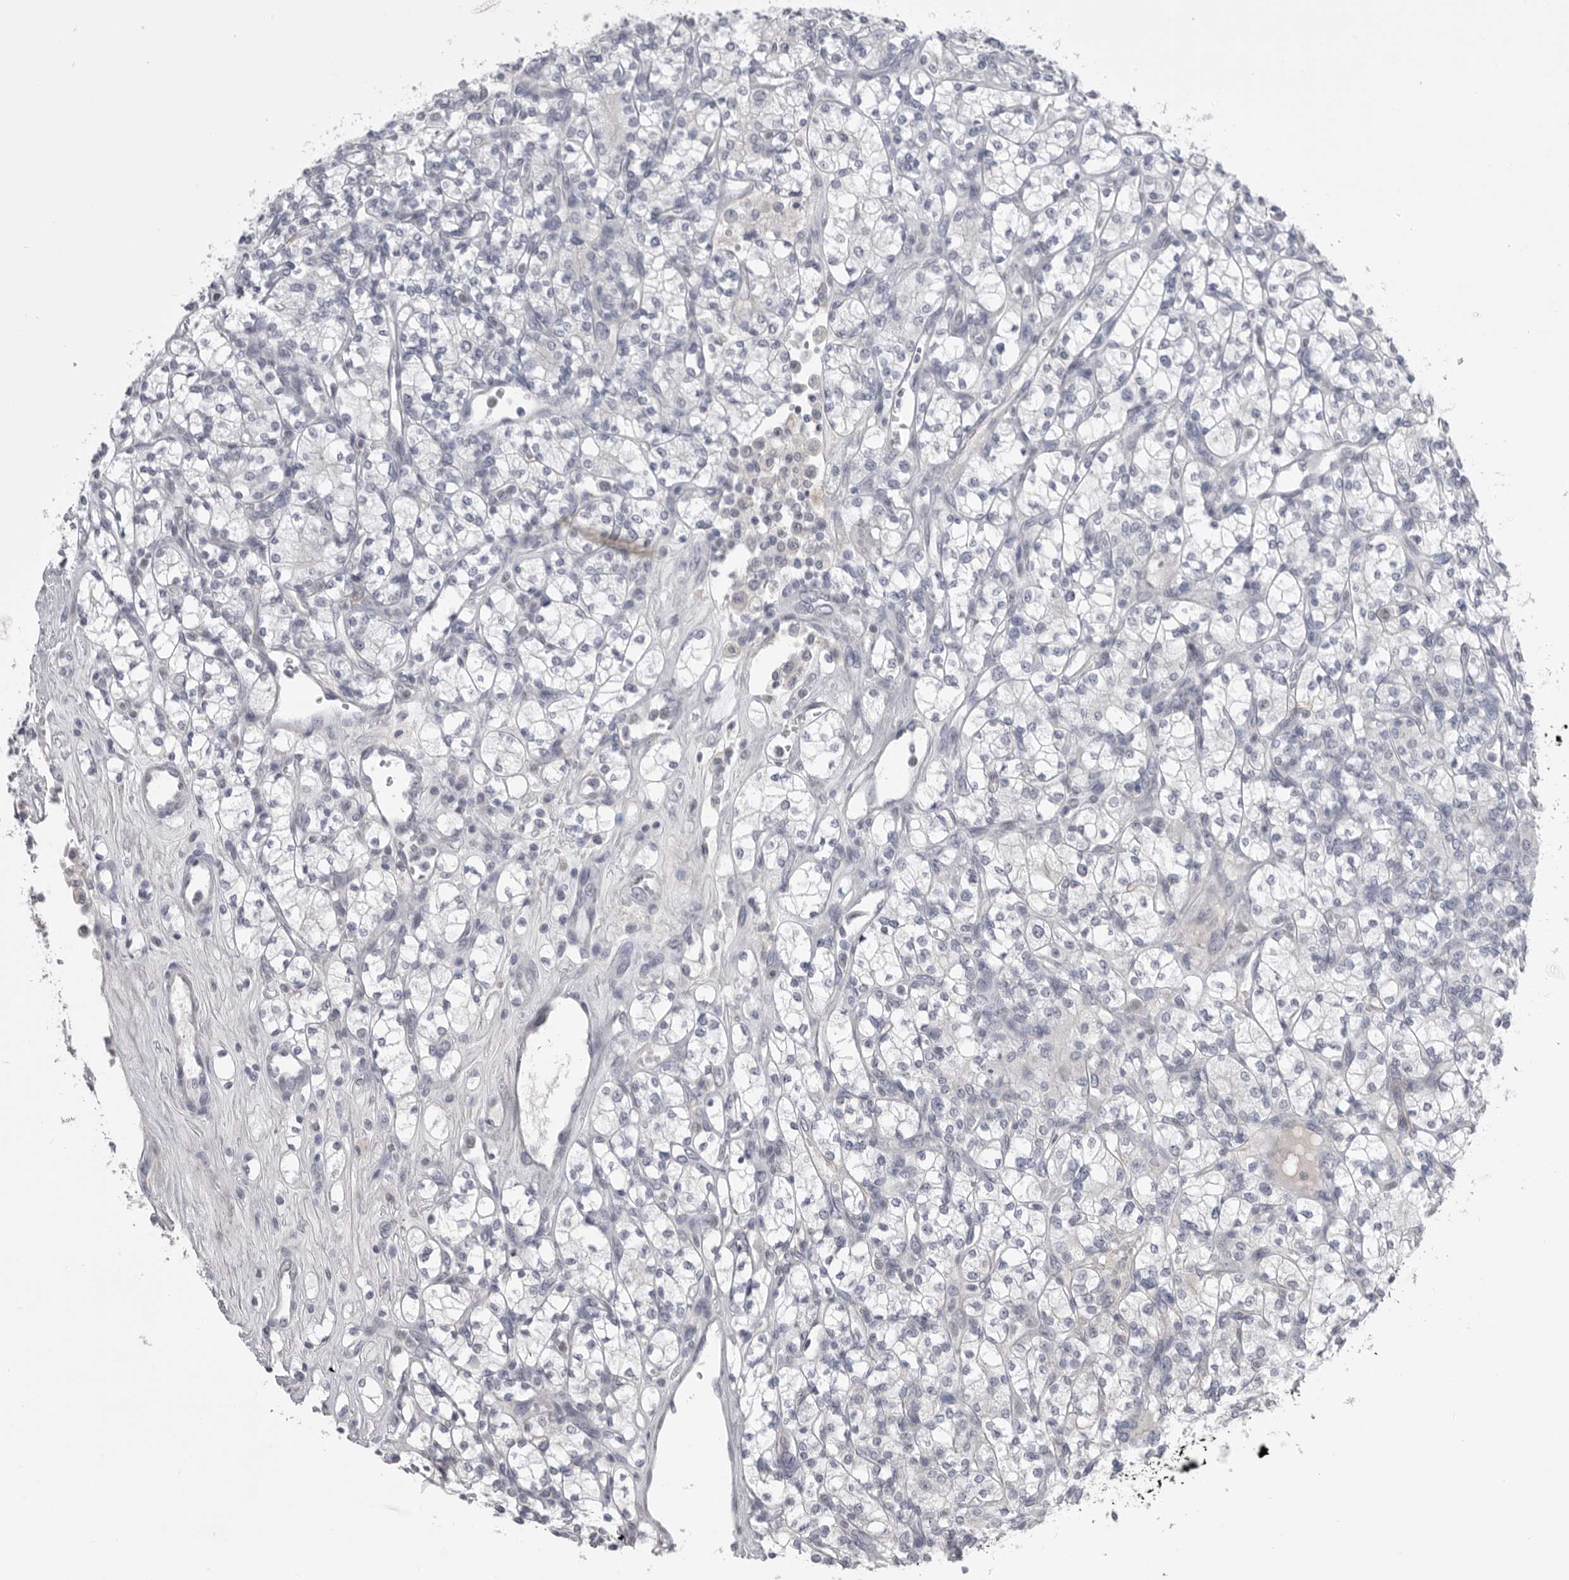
{"staining": {"intensity": "negative", "quantity": "none", "location": "none"}, "tissue": "renal cancer", "cell_type": "Tumor cells", "image_type": "cancer", "snomed": [{"axis": "morphology", "description": "Adenocarcinoma, NOS"}, {"axis": "topography", "description": "Kidney"}], "caption": "Protein analysis of renal cancer (adenocarcinoma) displays no significant positivity in tumor cells.", "gene": "ZBTB7B", "patient": {"sex": "male", "age": 77}}